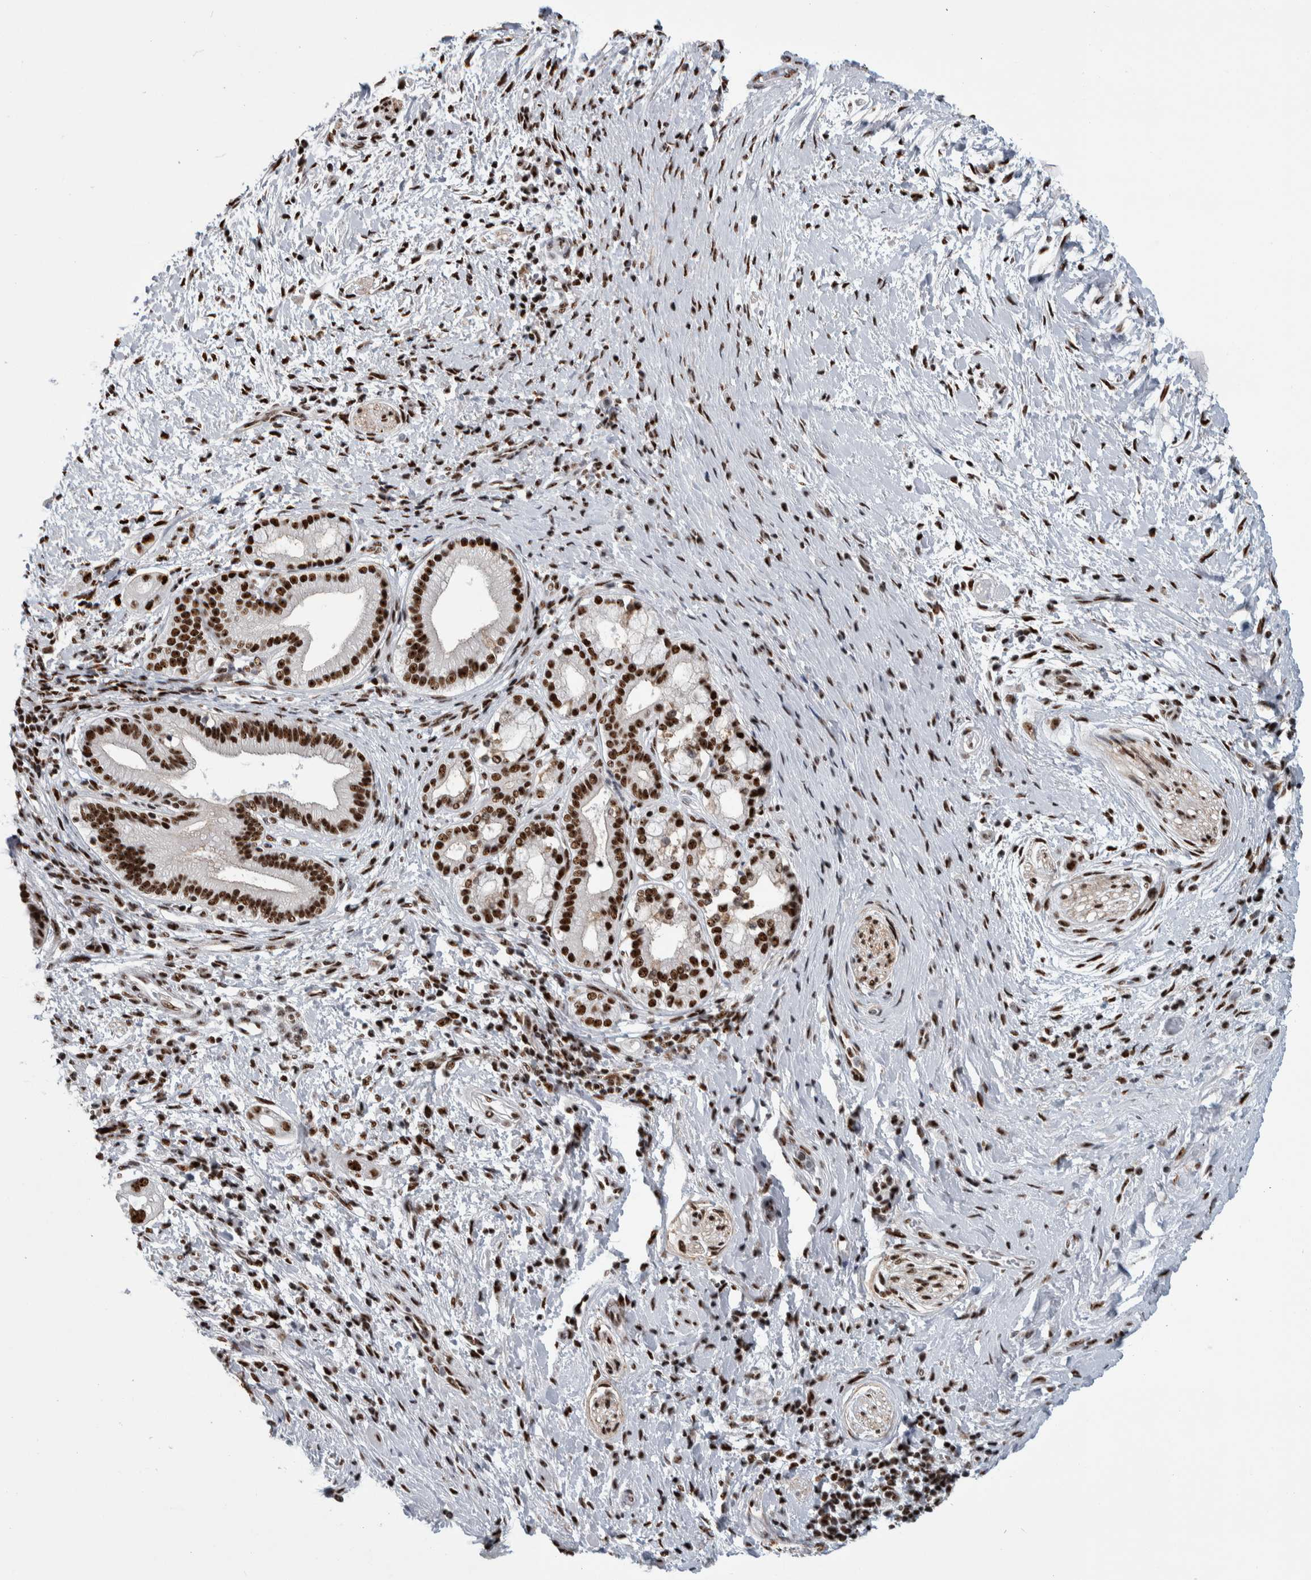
{"staining": {"intensity": "strong", "quantity": ">75%", "location": "nuclear"}, "tissue": "pancreatic cancer", "cell_type": "Tumor cells", "image_type": "cancer", "snomed": [{"axis": "morphology", "description": "Adenocarcinoma, NOS"}, {"axis": "topography", "description": "Pancreas"}], "caption": "Protein staining of pancreatic adenocarcinoma tissue shows strong nuclear expression in approximately >75% of tumor cells.", "gene": "NCL", "patient": {"sex": "male", "age": 58}}